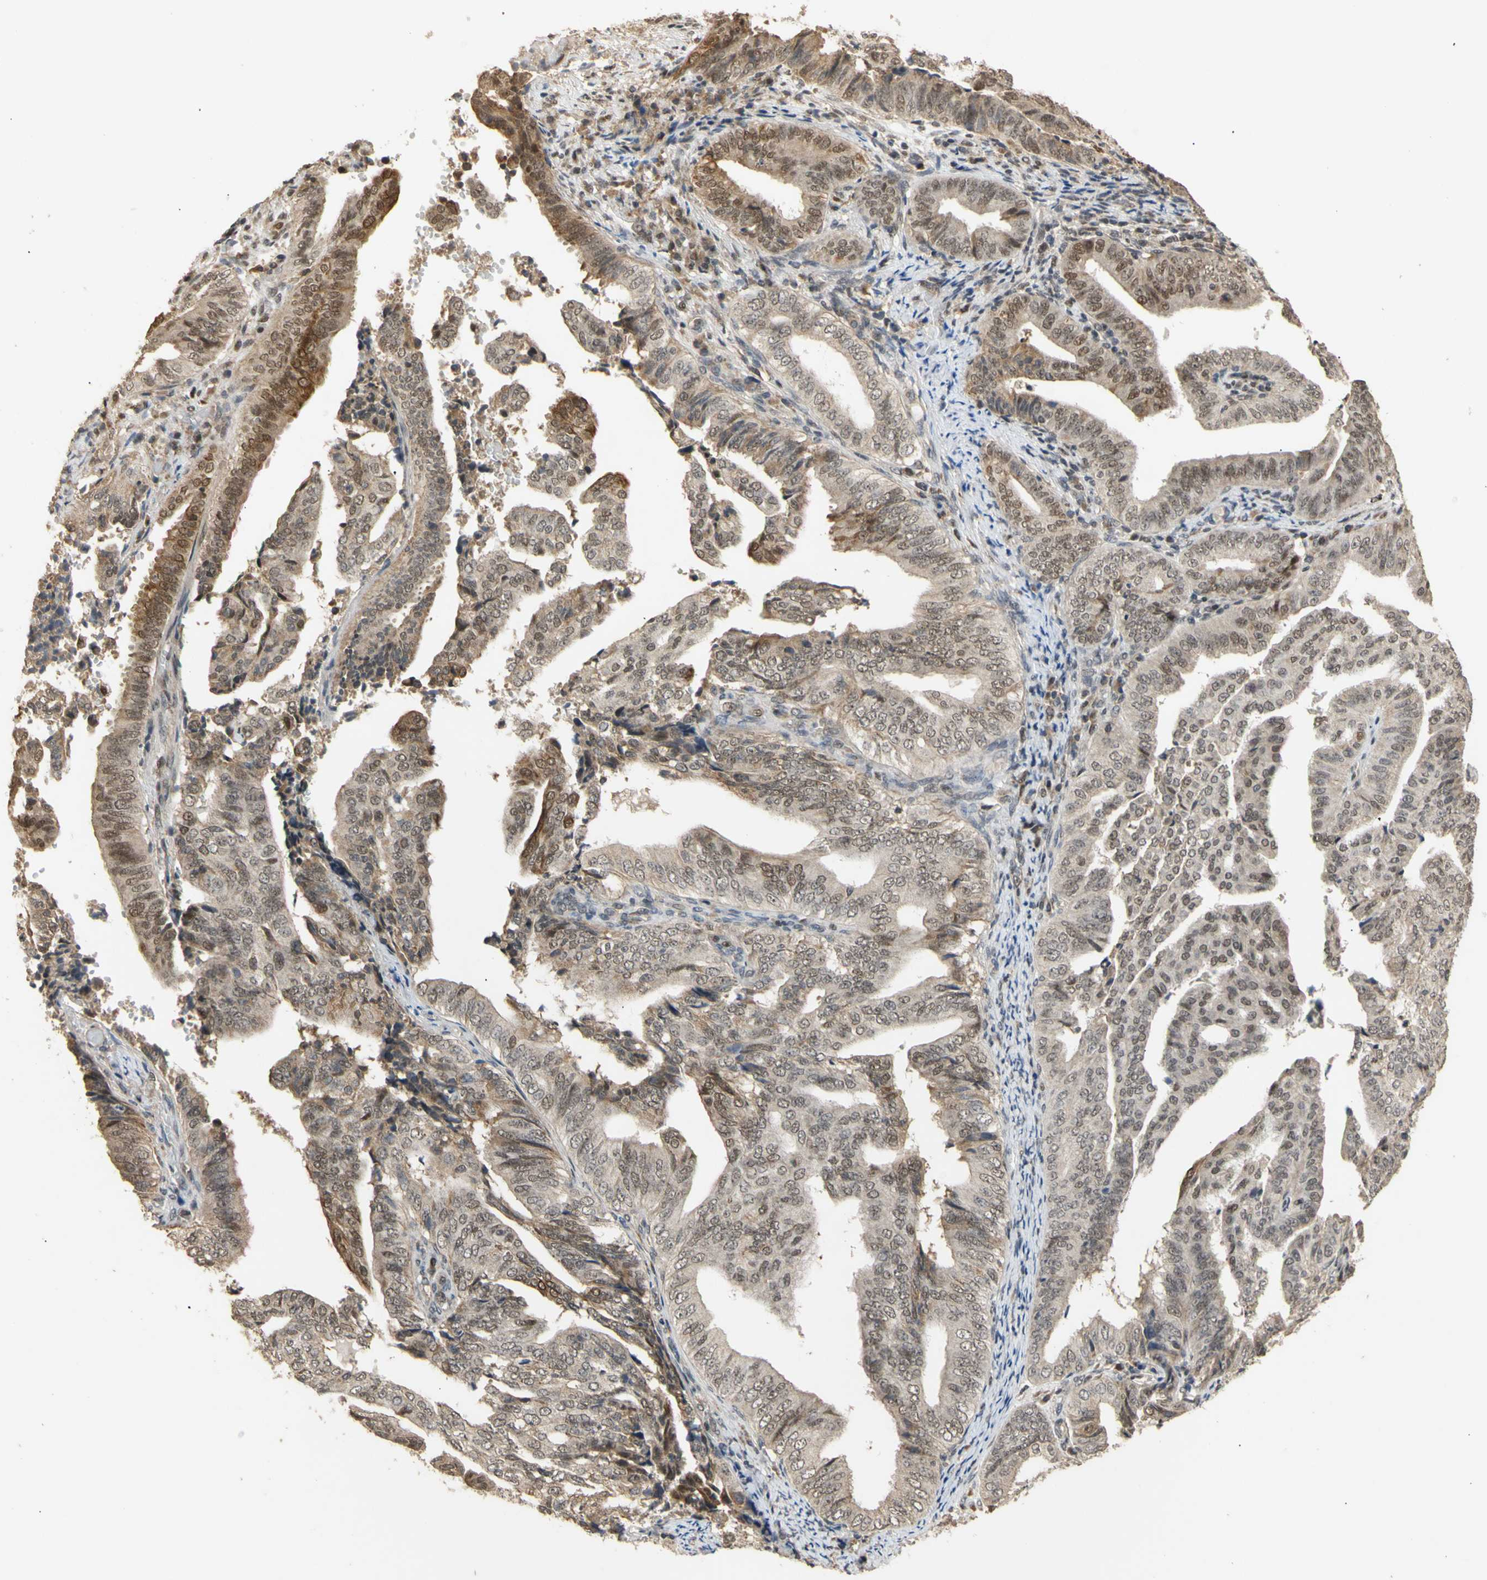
{"staining": {"intensity": "weak", "quantity": "25%-75%", "location": "cytoplasmic/membranous,nuclear"}, "tissue": "endometrial cancer", "cell_type": "Tumor cells", "image_type": "cancer", "snomed": [{"axis": "morphology", "description": "Adenocarcinoma, NOS"}, {"axis": "topography", "description": "Endometrium"}], "caption": "A low amount of weak cytoplasmic/membranous and nuclear staining is identified in about 25%-75% of tumor cells in endometrial cancer tissue. (DAB IHC, brown staining for protein, blue staining for nuclei).", "gene": "GTF2E2", "patient": {"sex": "female", "age": 58}}